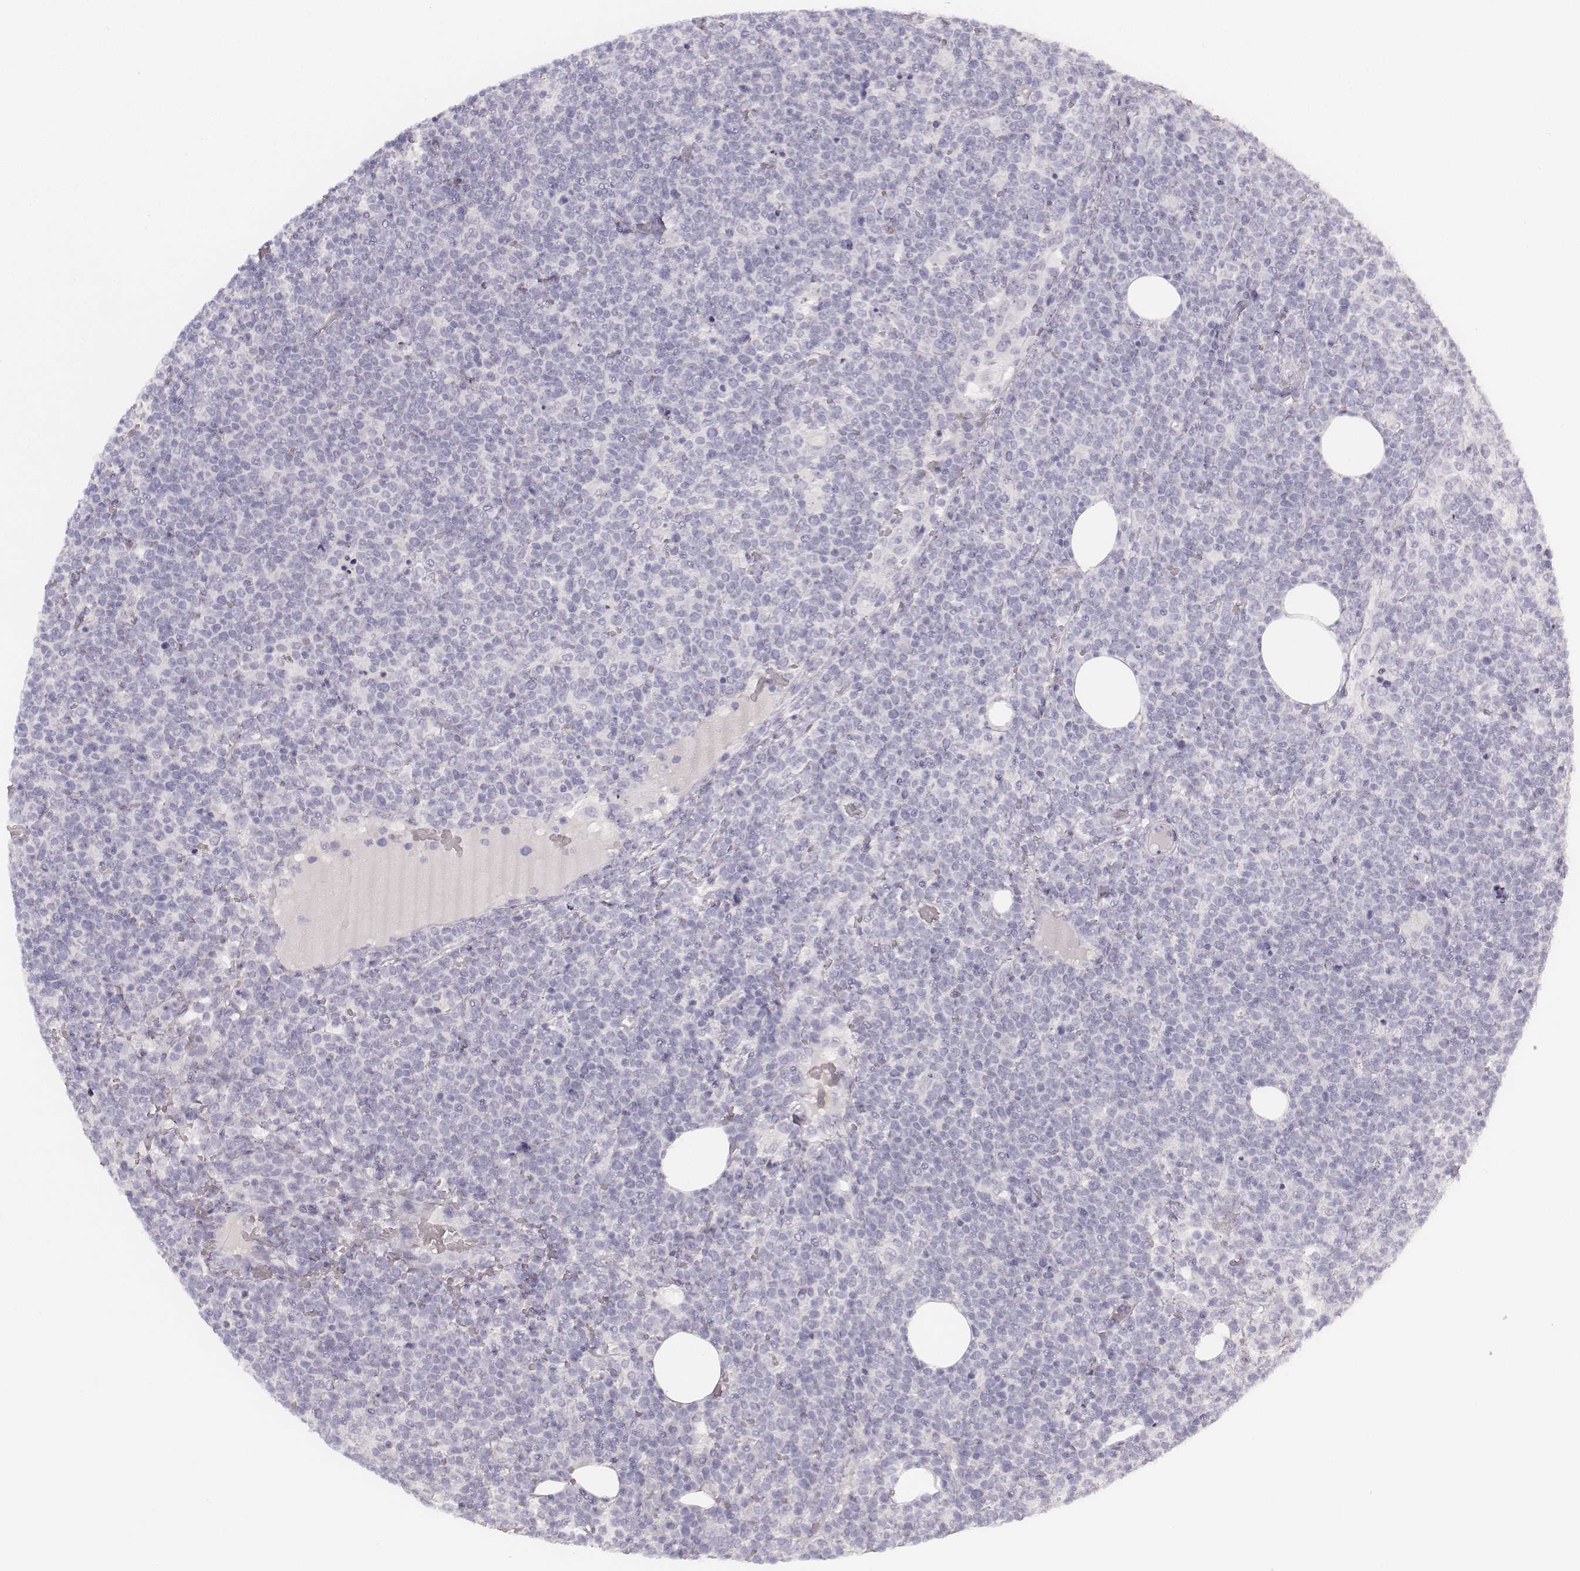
{"staining": {"intensity": "negative", "quantity": "none", "location": "none"}, "tissue": "lymphoma", "cell_type": "Tumor cells", "image_type": "cancer", "snomed": [{"axis": "morphology", "description": "Malignant lymphoma, non-Hodgkin's type, High grade"}, {"axis": "topography", "description": "Lymph node"}], "caption": "The image demonstrates no significant expression in tumor cells of lymphoma.", "gene": "KRT31", "patient": {"sex": "male", "age": 61}}